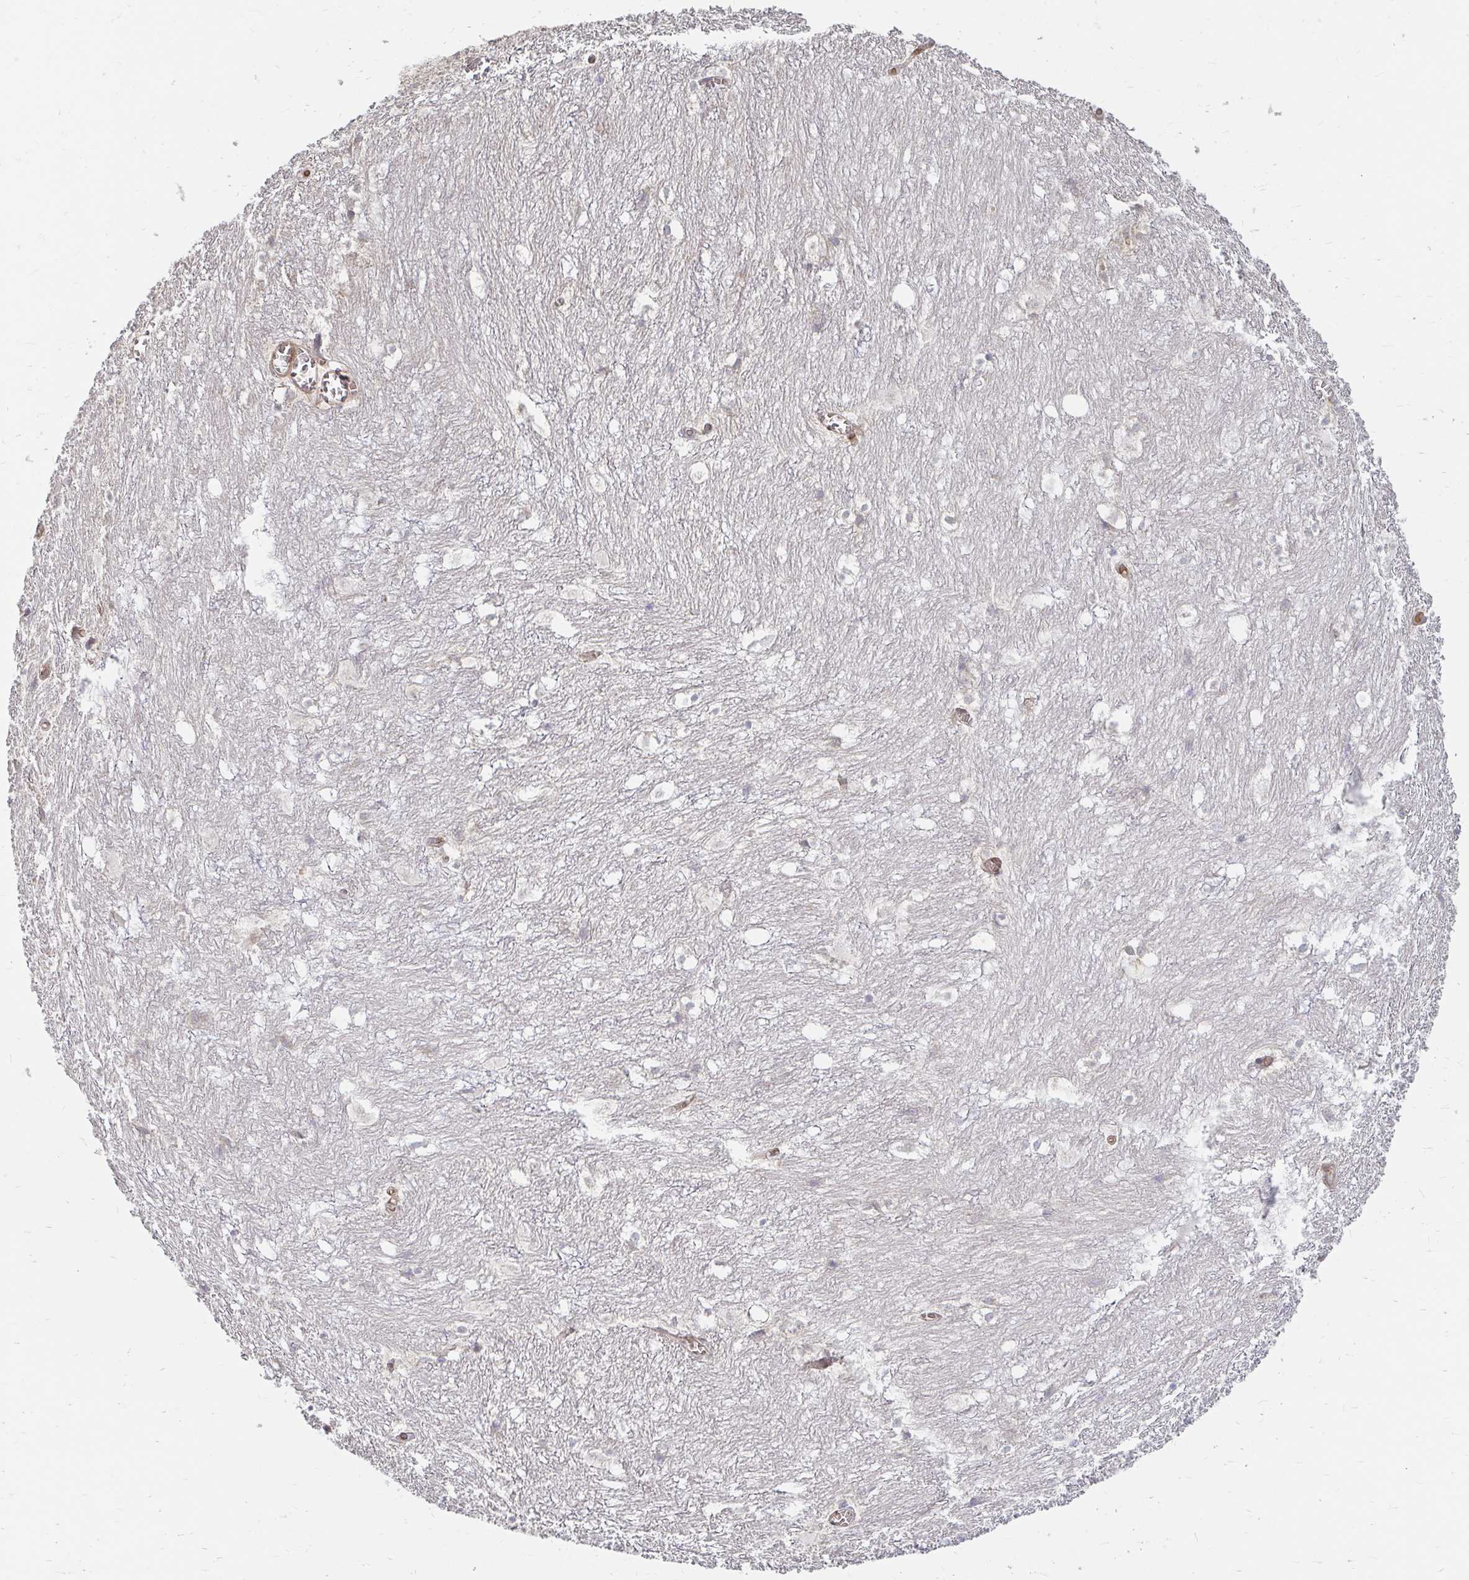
{"staining": {"intensity": "negative", "quantity": "none", "location": "none"}, "tissue": "hippocampus", "cell_type": "Glial cells", "image_type": "normal", "snomed": [{"axis": "morphology", "description": "Normal tissue, NOS"}, {"axis": "topography", "description": "Hippocampus"}], "caption": "A high-resolution image shows immunohistochemistry staining of unremarkable hippocampus, which exhibits no significant expression in glial cells. (Immunohistochemistry, brightfield microscopy, high magnification).", "gene": "CAST", "patient": {"sex": "female", "age": 52}}